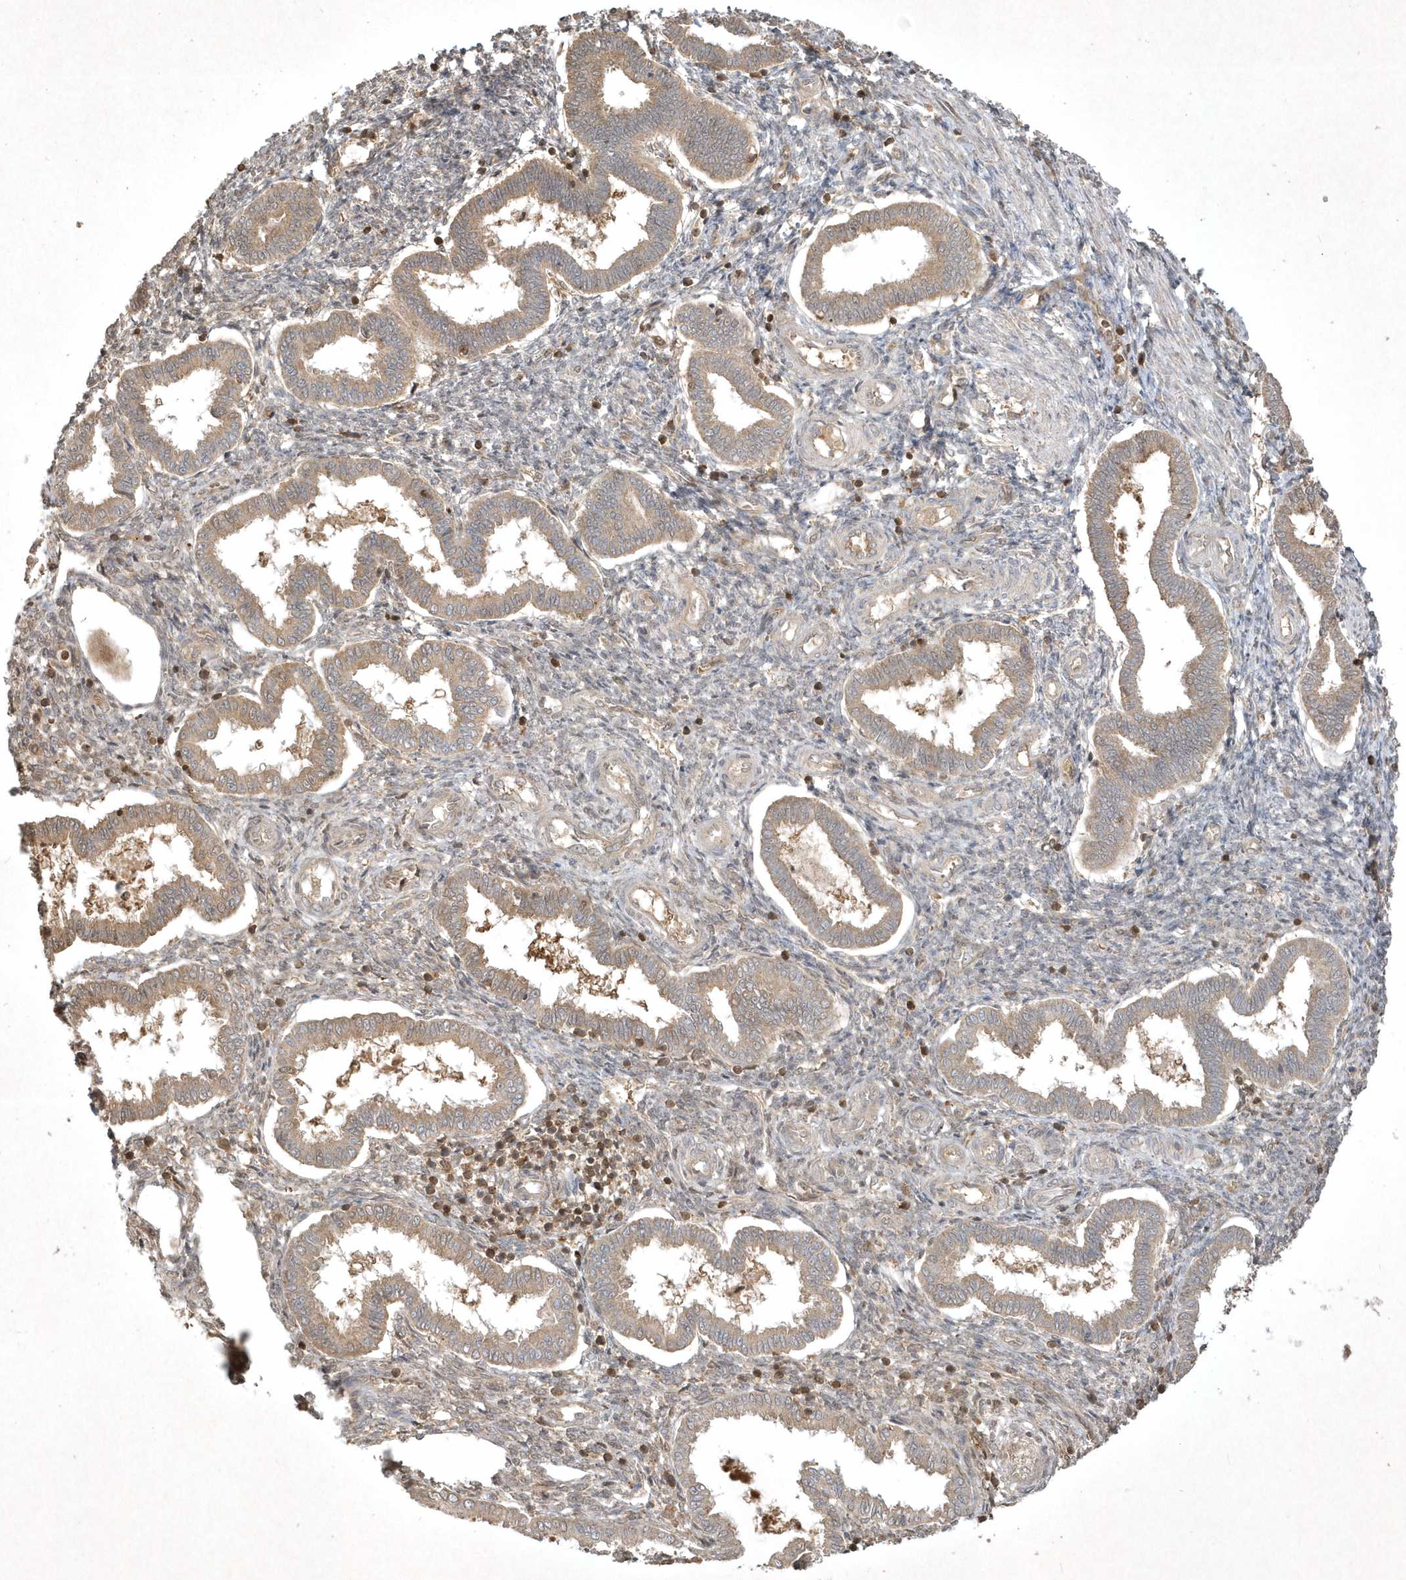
{"staining": {"intensity": "moderate", "quantity": "<25%", "location": "cytoplasmic/membranous"}, "tissue": "endometrium", "cell_type": "Cells in endometrial stroma", "image_type": "normal", "snomed": [{"axis": "morphology", "description": "Normal tissue, NOS"}, {"axis": "topography", "description": "Endometrium"}], "caption": "The image reveals staining of normal endometrium, revealing moderate cytoplasmic/membranous protein expression (brown color) within cells in endometrial stroma.", "gene": "PLTP", "patient": {"sex": "female", "age": 24}}